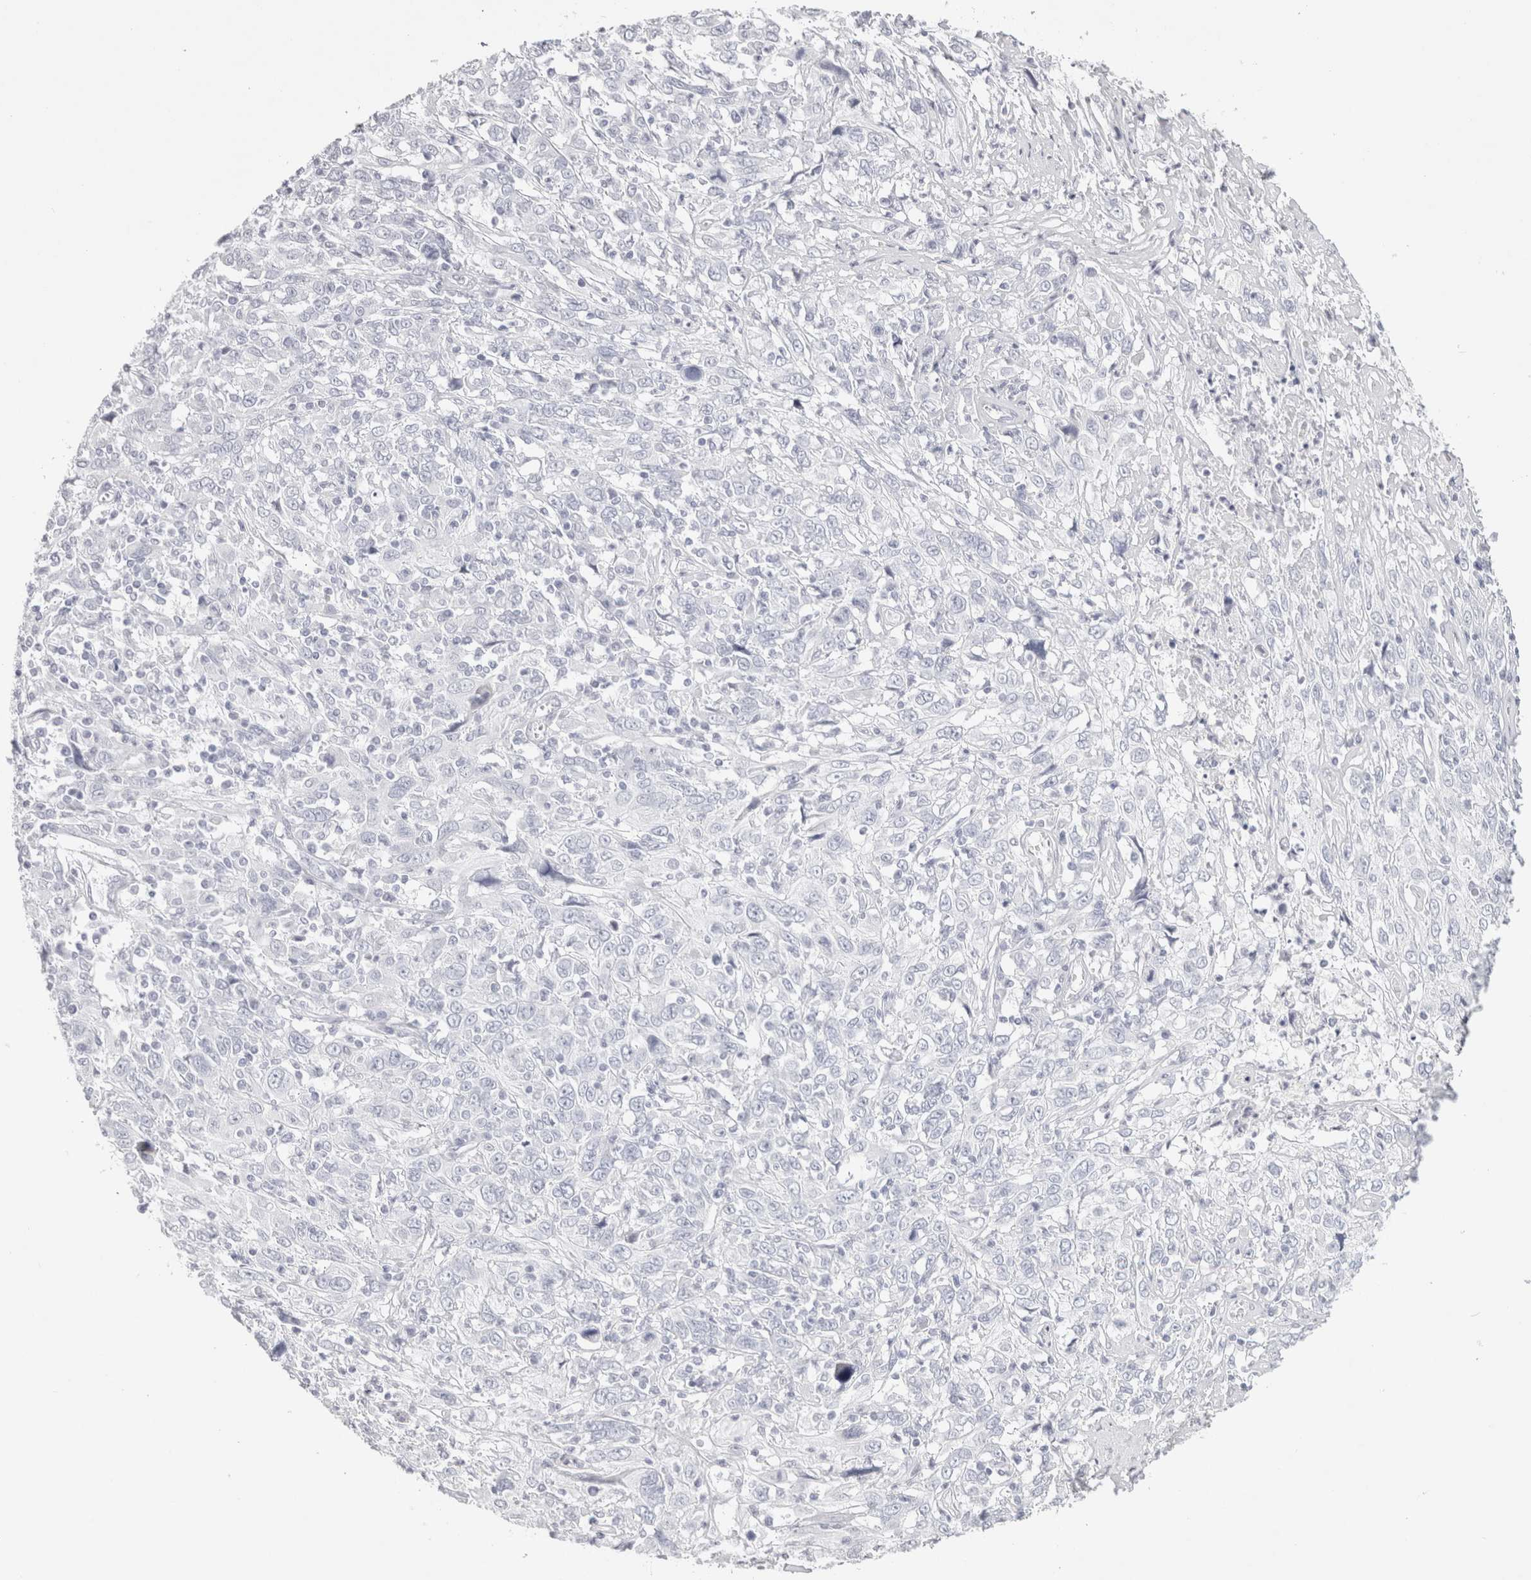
{"staining": {"intensity": "negative", "quantity": "none", "location": "none"}, "tissue": "cervical cancer", "cell_type": "Tumor cells", "image_type": "cancer", "snomed": [{"axis": "morphology", "description": "Squamous cell carcinoma, NOS"}, {"axis": "topography", "description": "Cervix"}], "caption": "Tumor cells show no significant protein positivity in cervical squamous cell carcinoma. (DAB immunohistochemistry visualized using brightfield microscopy, high magnification).", "gene": "GARIN1A", "patient": {"sex": "female", "age": 46}}